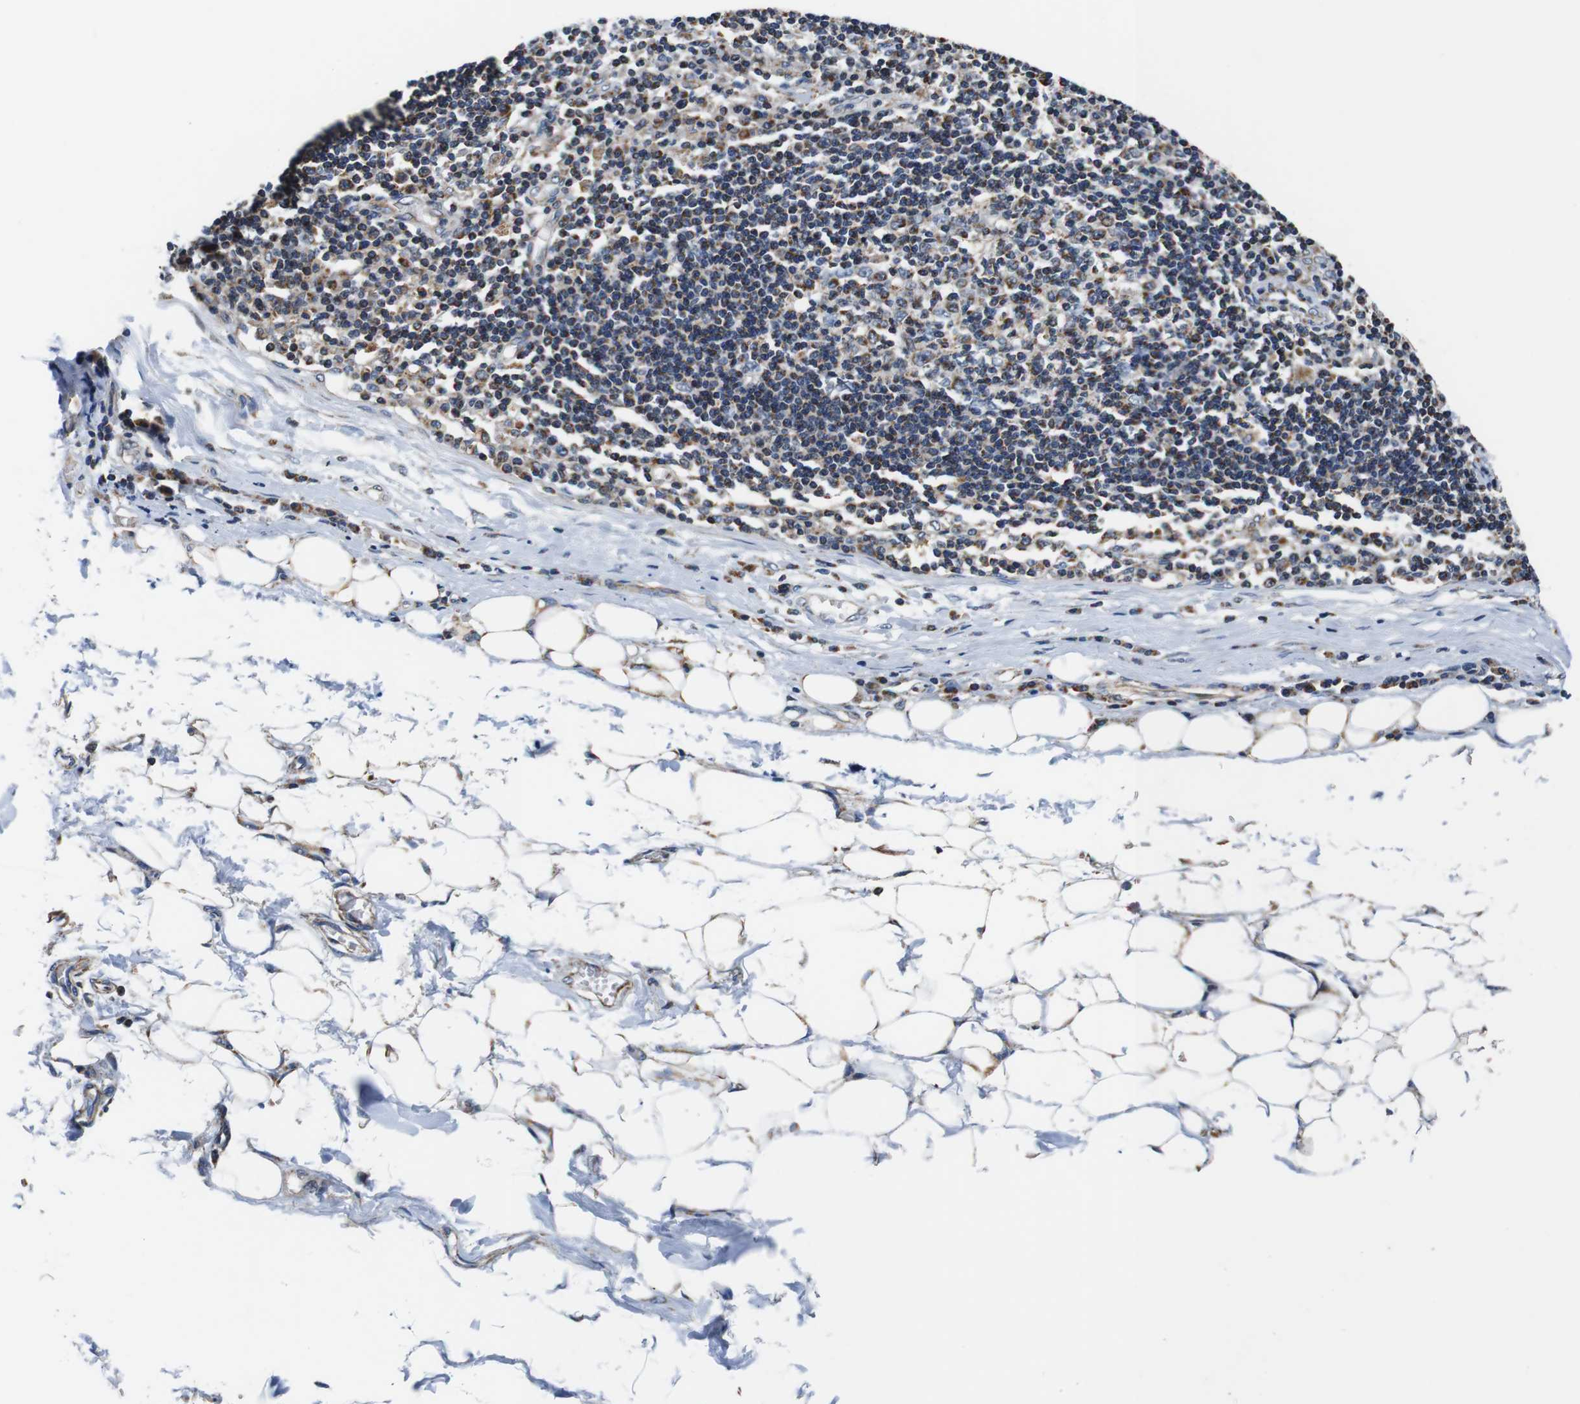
{"staining": {"intensity": "weak", "quantity": ">75%", "location": "cytoplasmic/membranous"}, "tissue": "adipose tissue", "cell_type": "Adipocytes", "image_type": "normal", "snomed": [{"axis": "morphology", "description": "Normal tissue, NOS"}, {"axis": "morphology", "description": "Adenocarcinoma, NOS"}, {"axis": "topography", "description": "Esophagus"}], "caption": "The micrograph shows staining of benign adipose tissue, revealing weak cytoplasmic/membranous protein expression (brown color) within adipocytes. The staining was performed using DAB to visualize the protein expression in brown, while the nuclei were stained in blue with hematoxylin (Magnification: 20x).", "gene": "LRP4", "patient": {"sex": "male", "age": 62}}